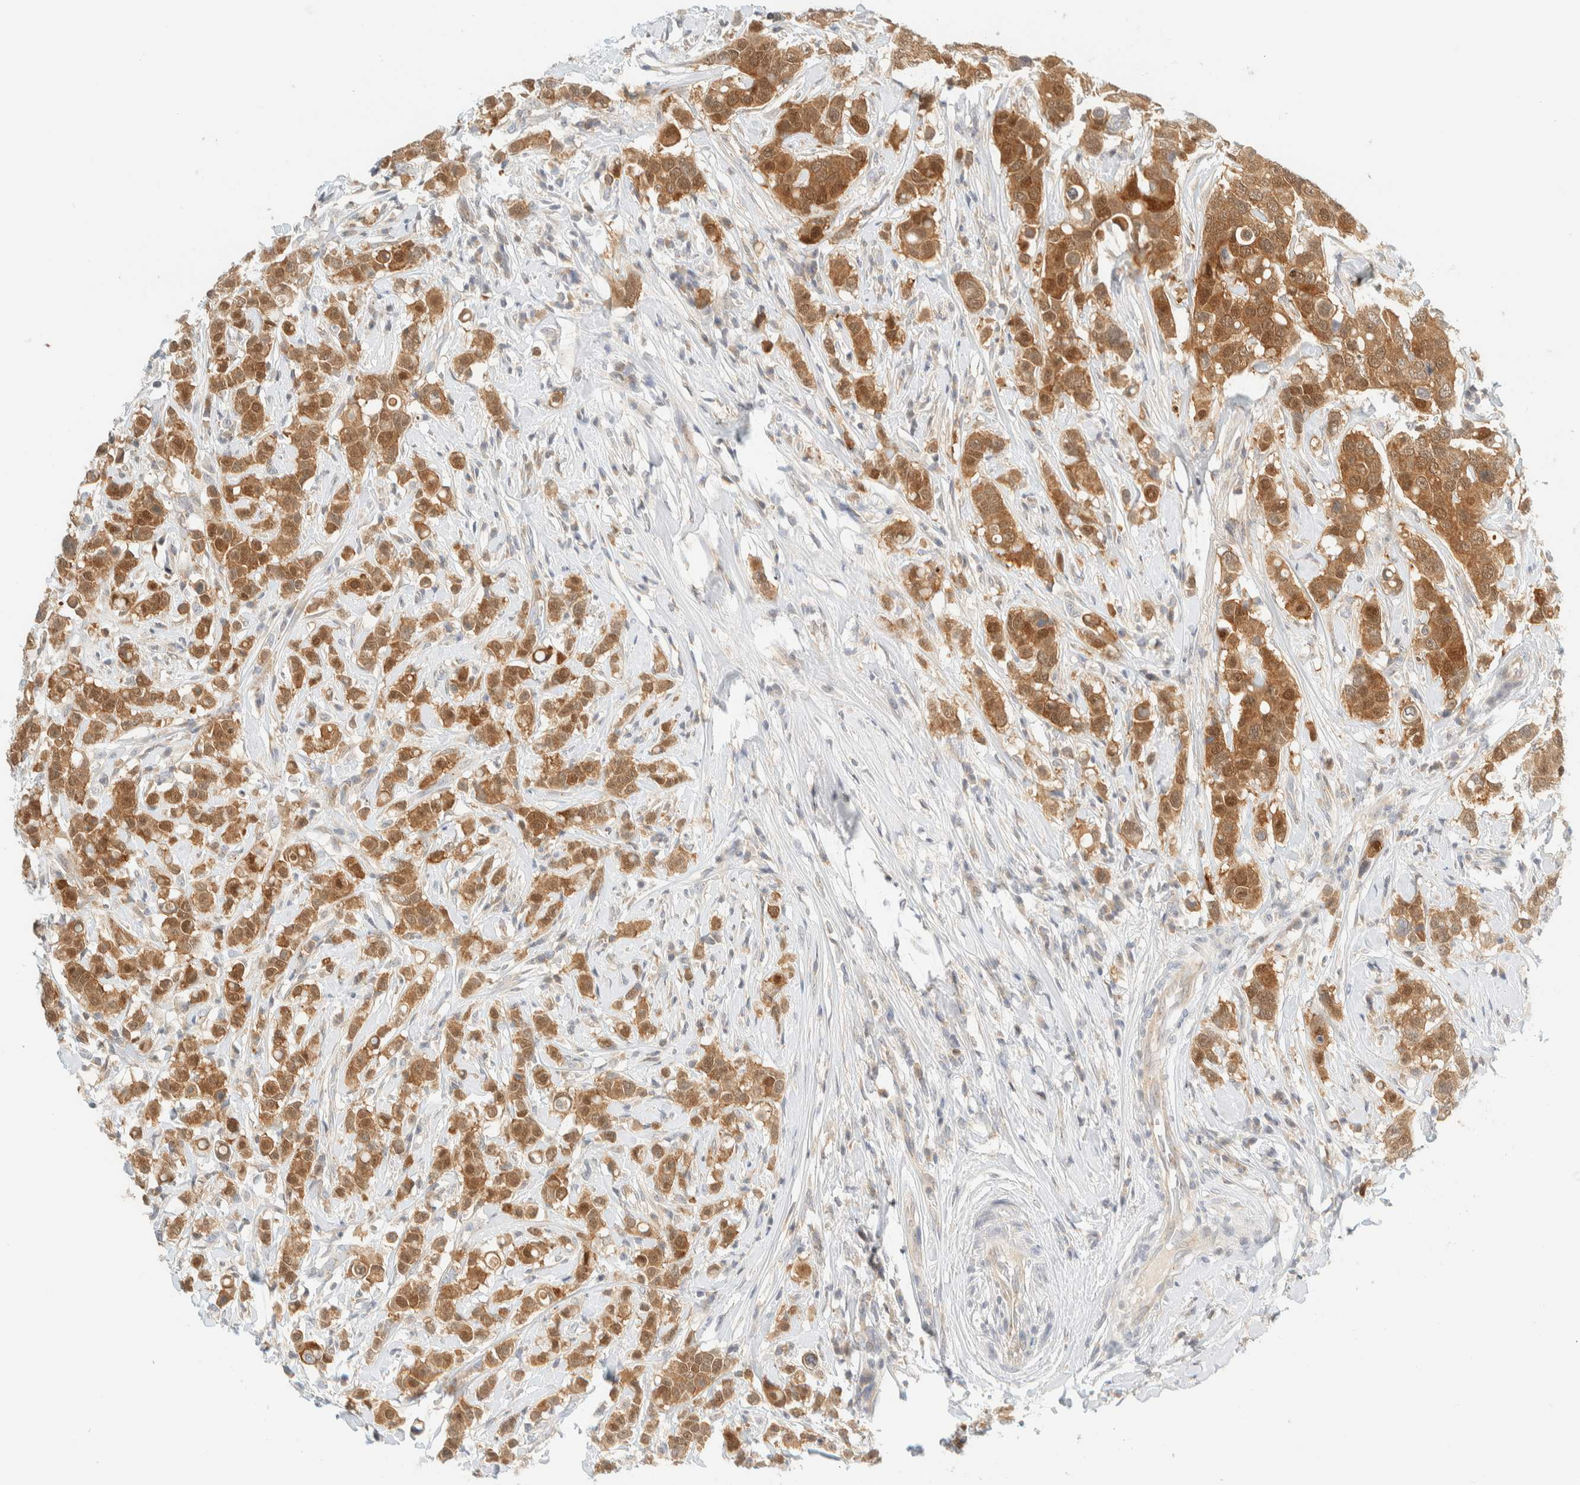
{"staining": {"intensity": "moderate", "quantity": ">75%", "location": "cytoplasmic/membranous,nuclear"}, "tissue": "breast cancer", "cell_type": "Tumor cells", "image_type": "cancer", "snomed": [{"axis": "morphology", "description": "Duct carcinoma"}, {"axis": "topography", "description": "Breast"}], "caption": "Immunohistochemical staining of human breast cancer displays medium levels of moderate cytoplasmic/membranous and nuclear staining in about >75% of tumor cells.", "gene": "PCYT2", "patient": {"sex": "female", "age": 27}}